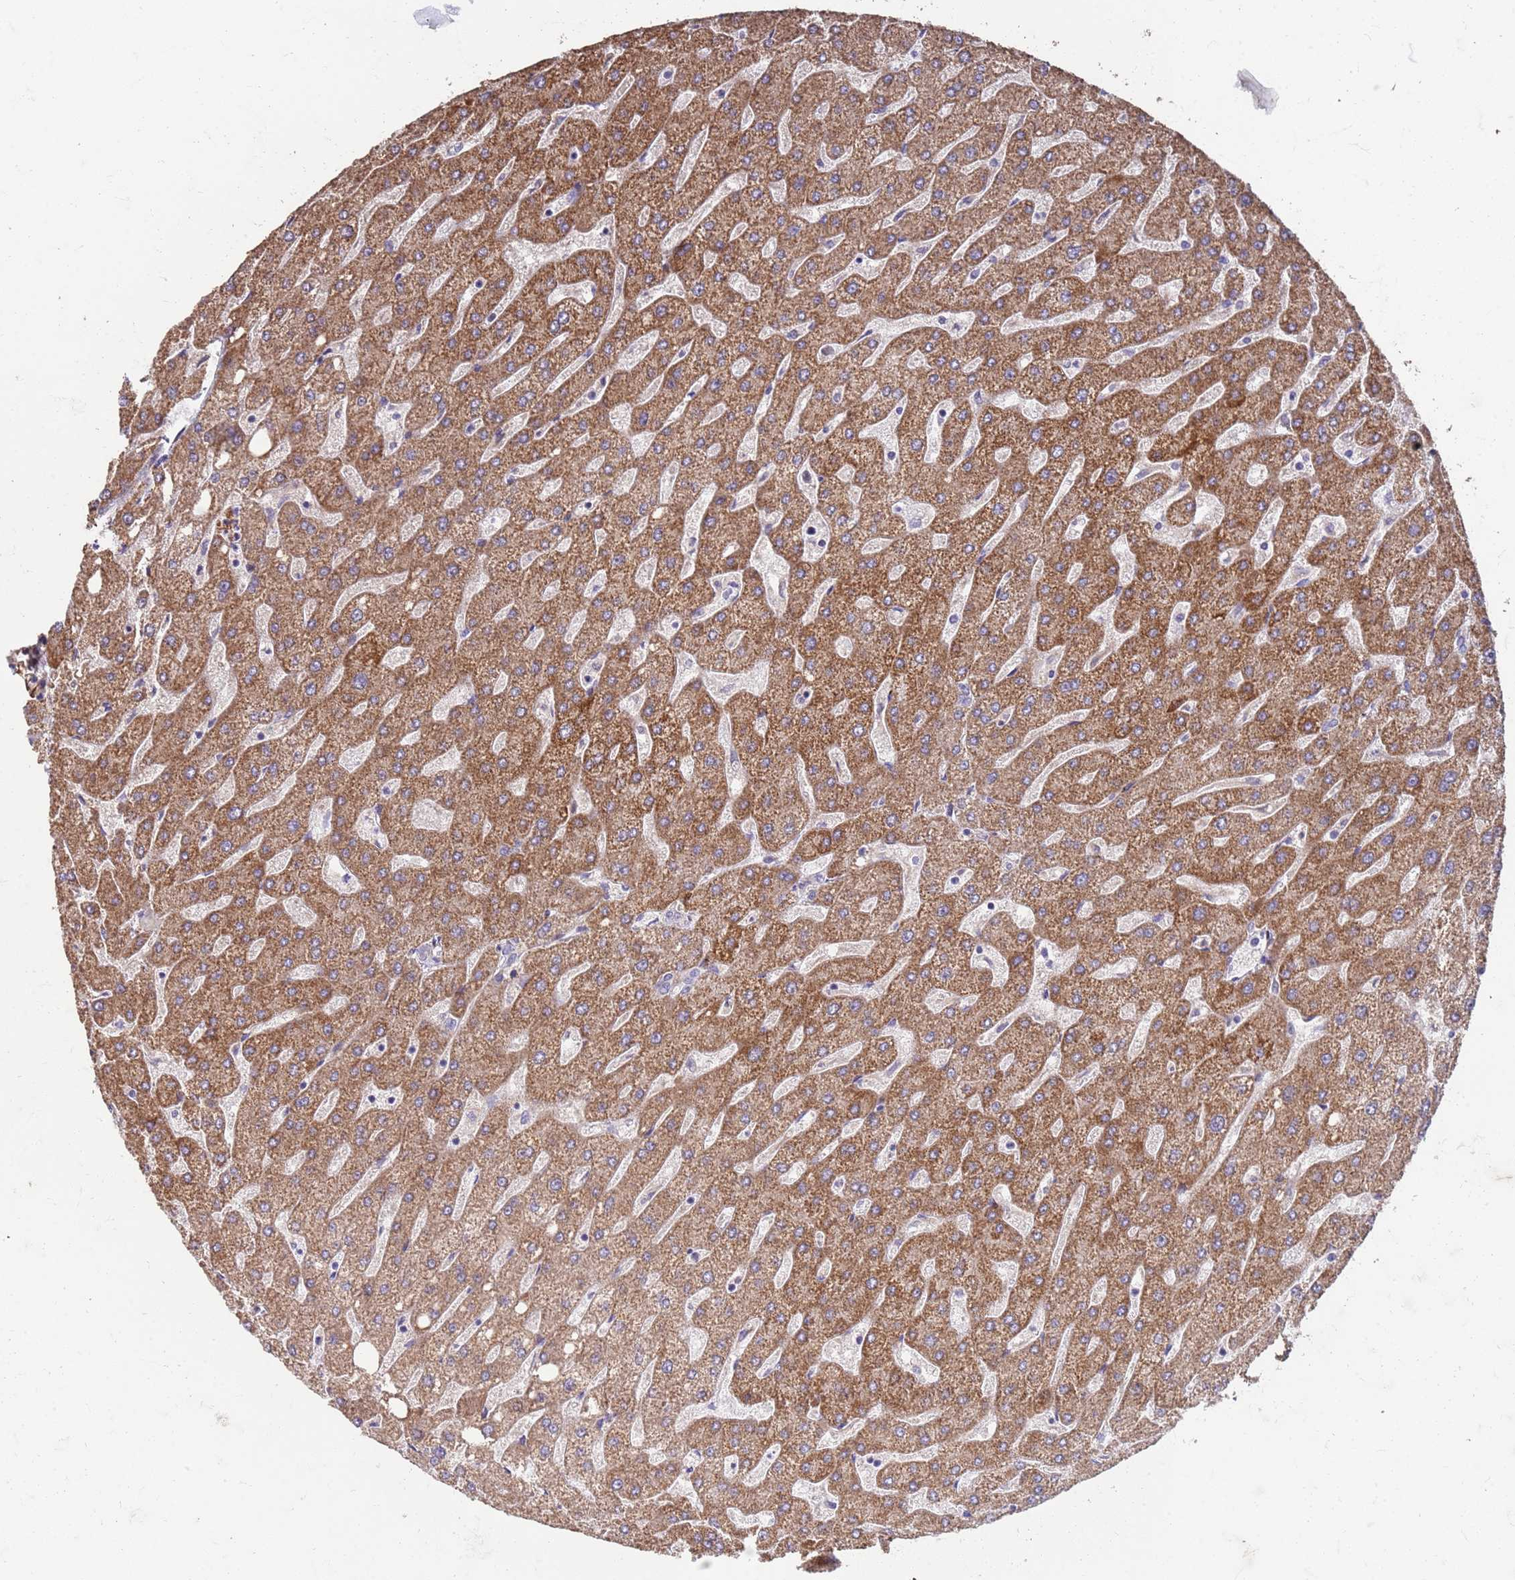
{"staining": {"intensity": "negative", "quantity": "none", "location": "none"}, "tissue": "liver", "cell_type": "Cholangiocytes", "image_type": "normal", "snomed": [{"axis": "morphology", "description": "Normal tissue, NOS"}, {"axis": "topography", "description": "Liver"}], "caption": "Benign liver was stained to show a protein in brown. There is no significant positivity in cholangiocytes.", "gene": "SLC25A15", "patient": {"sex": "male", "age": 67}}